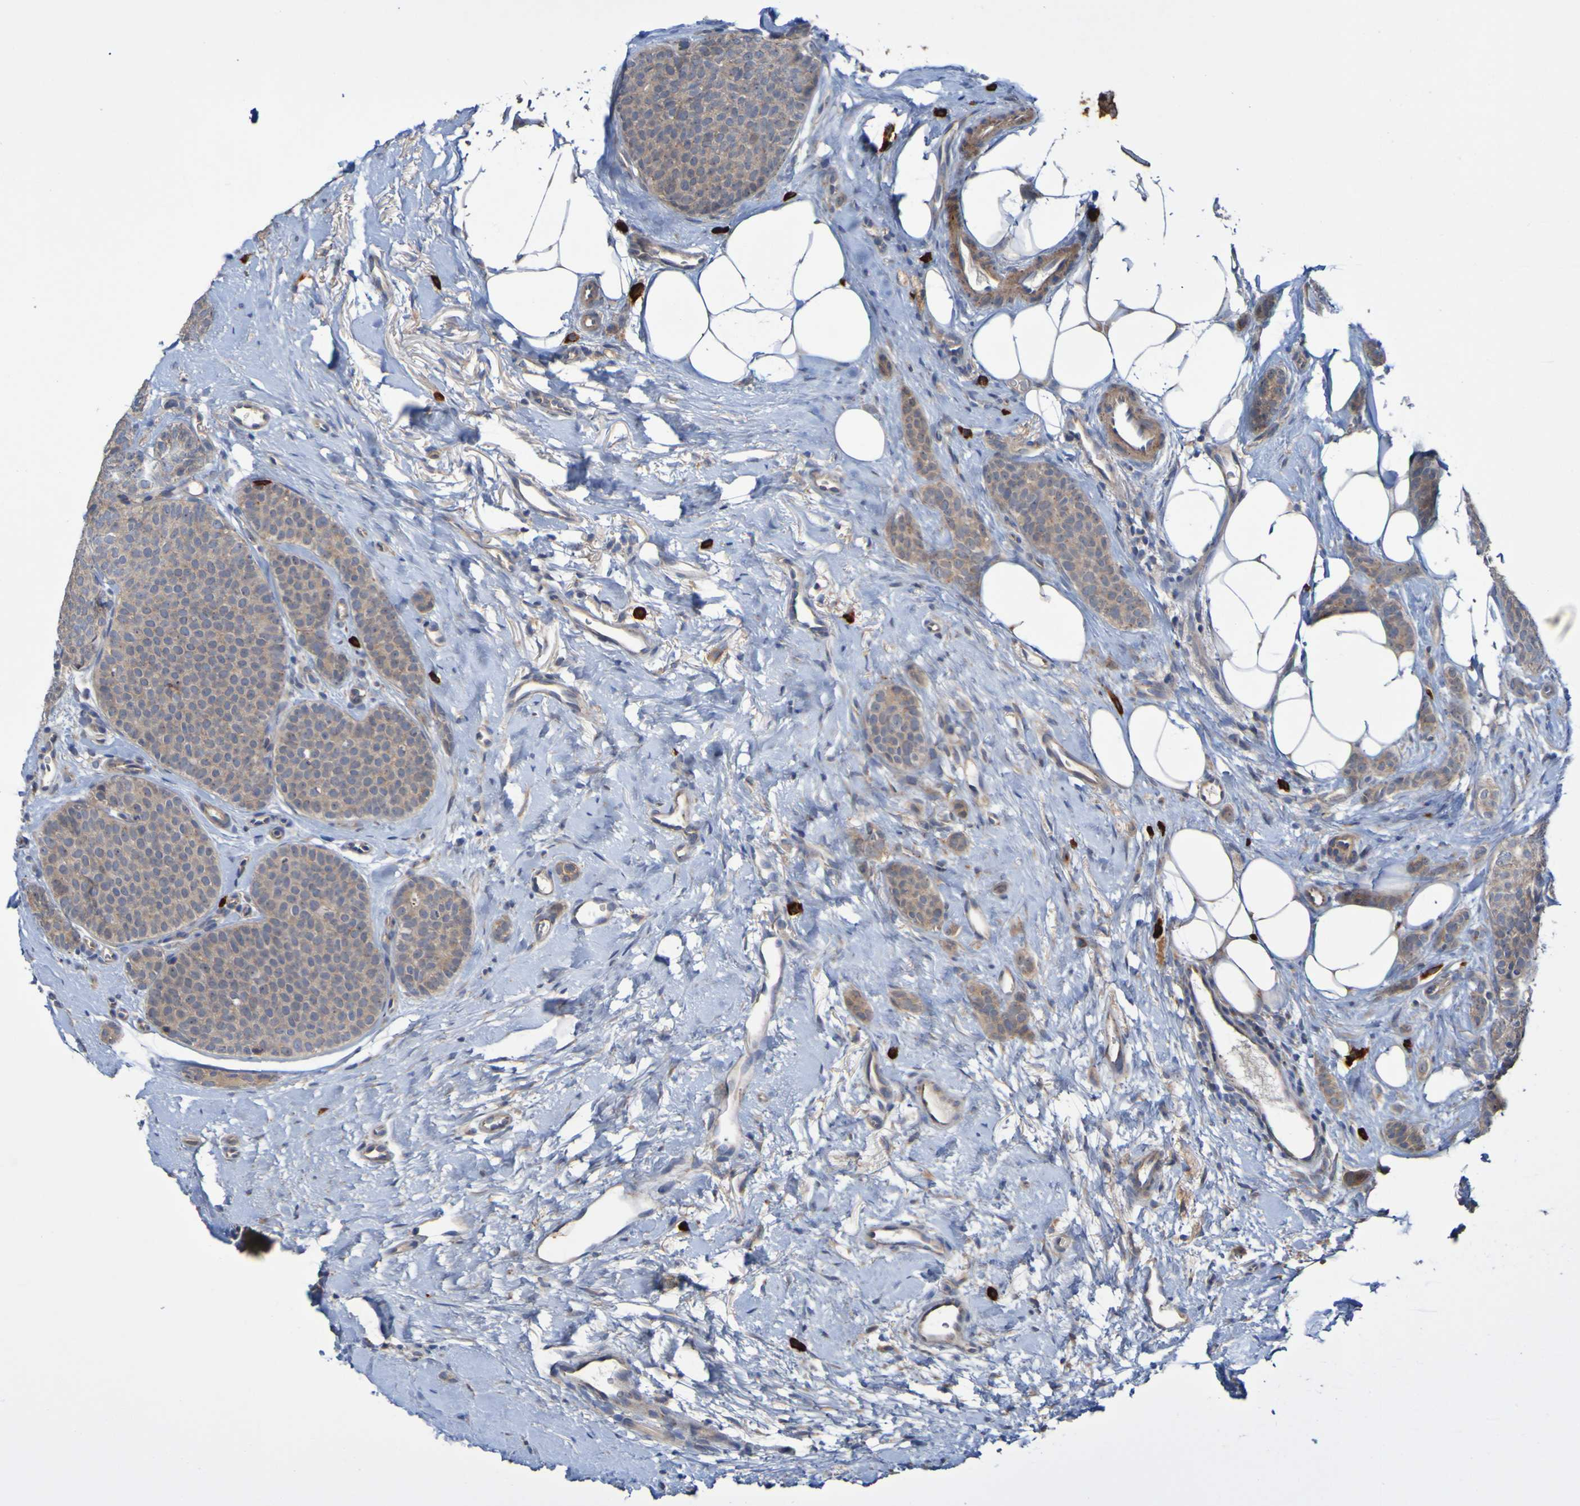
{"staining": {"intensity": "weak", "quantity": ">75%", "location": "cytoplasmic/membranous"}, "tissue": "breast cancer", "cell_type": "Tumor cells", "image_type": "cancer", "snomed": [{"axis": "morphology", "description": "Lobular carcinoma"}, {"axis": "topography", "description": "Skin"}, {"axis": "topography", "description": "Breast"}], "caption": "Immunohistochemical staining of human breast cancer shows weak cytoplasmic/membranous protein expression in approximately >75% of tumor cells.", "gene": "ANGPT4", "patient": {"sex": "female", "age": 46}}